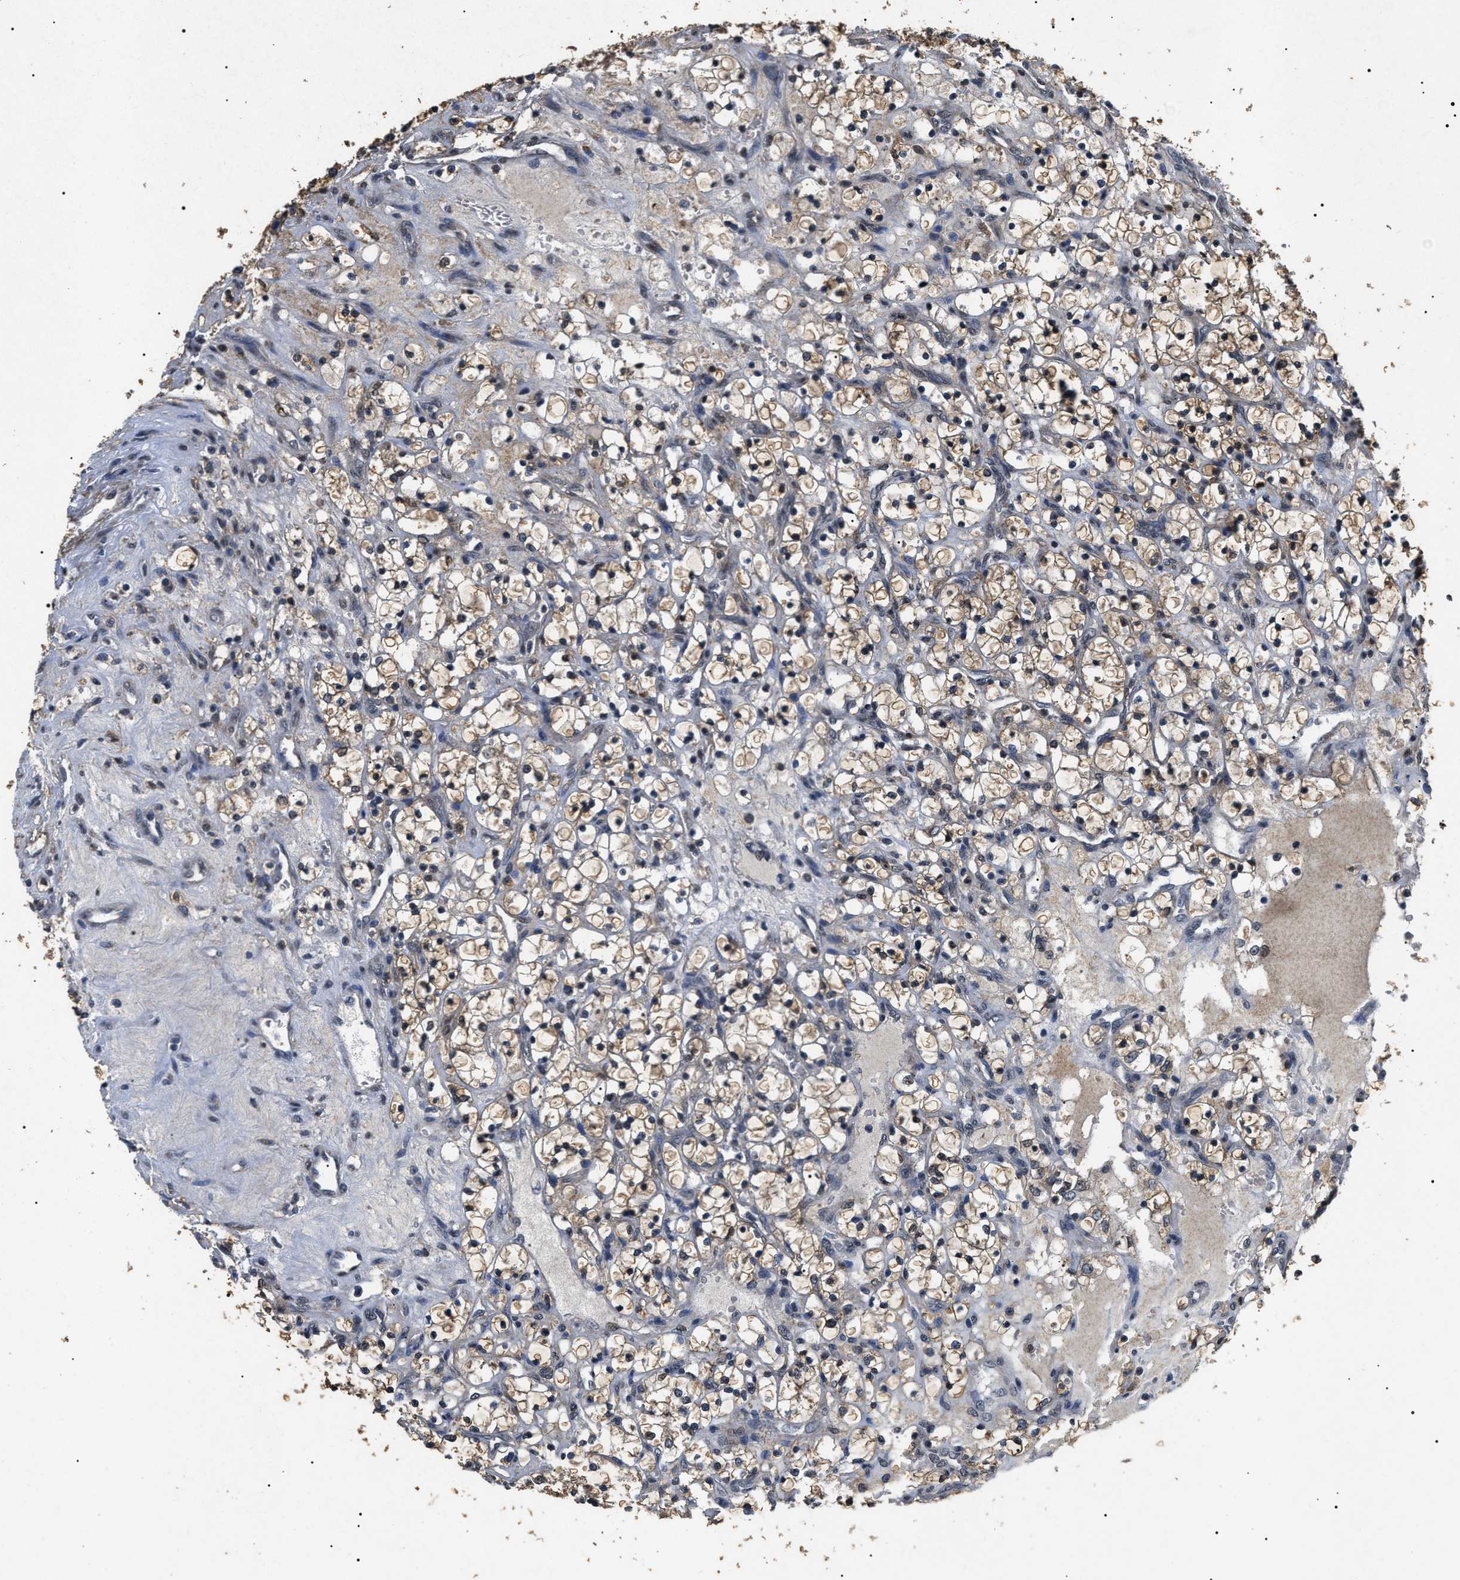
{"staining": {"intensity": "weak", "quantity": ">75%", "location": "cytoplasmic/membranous,nuclear"}, "tissue": "renal cancer", "cell_type": "Tumor cells", "image_type": "cancer", "snomed": [{"axis": "morphology", "description": "Adenocarcinoma, NOS"}, {"axis": "topography", "description": "Kidney"}], "caption": "Immunohistochemistry (DAB) staining of renal cancer displays weak cytoplasmic/membranous and nuclear protein expression in approximately >75% of tumor cells.", "gene": "ANP32E", "patient": {"sex": "female", "age": 69}}